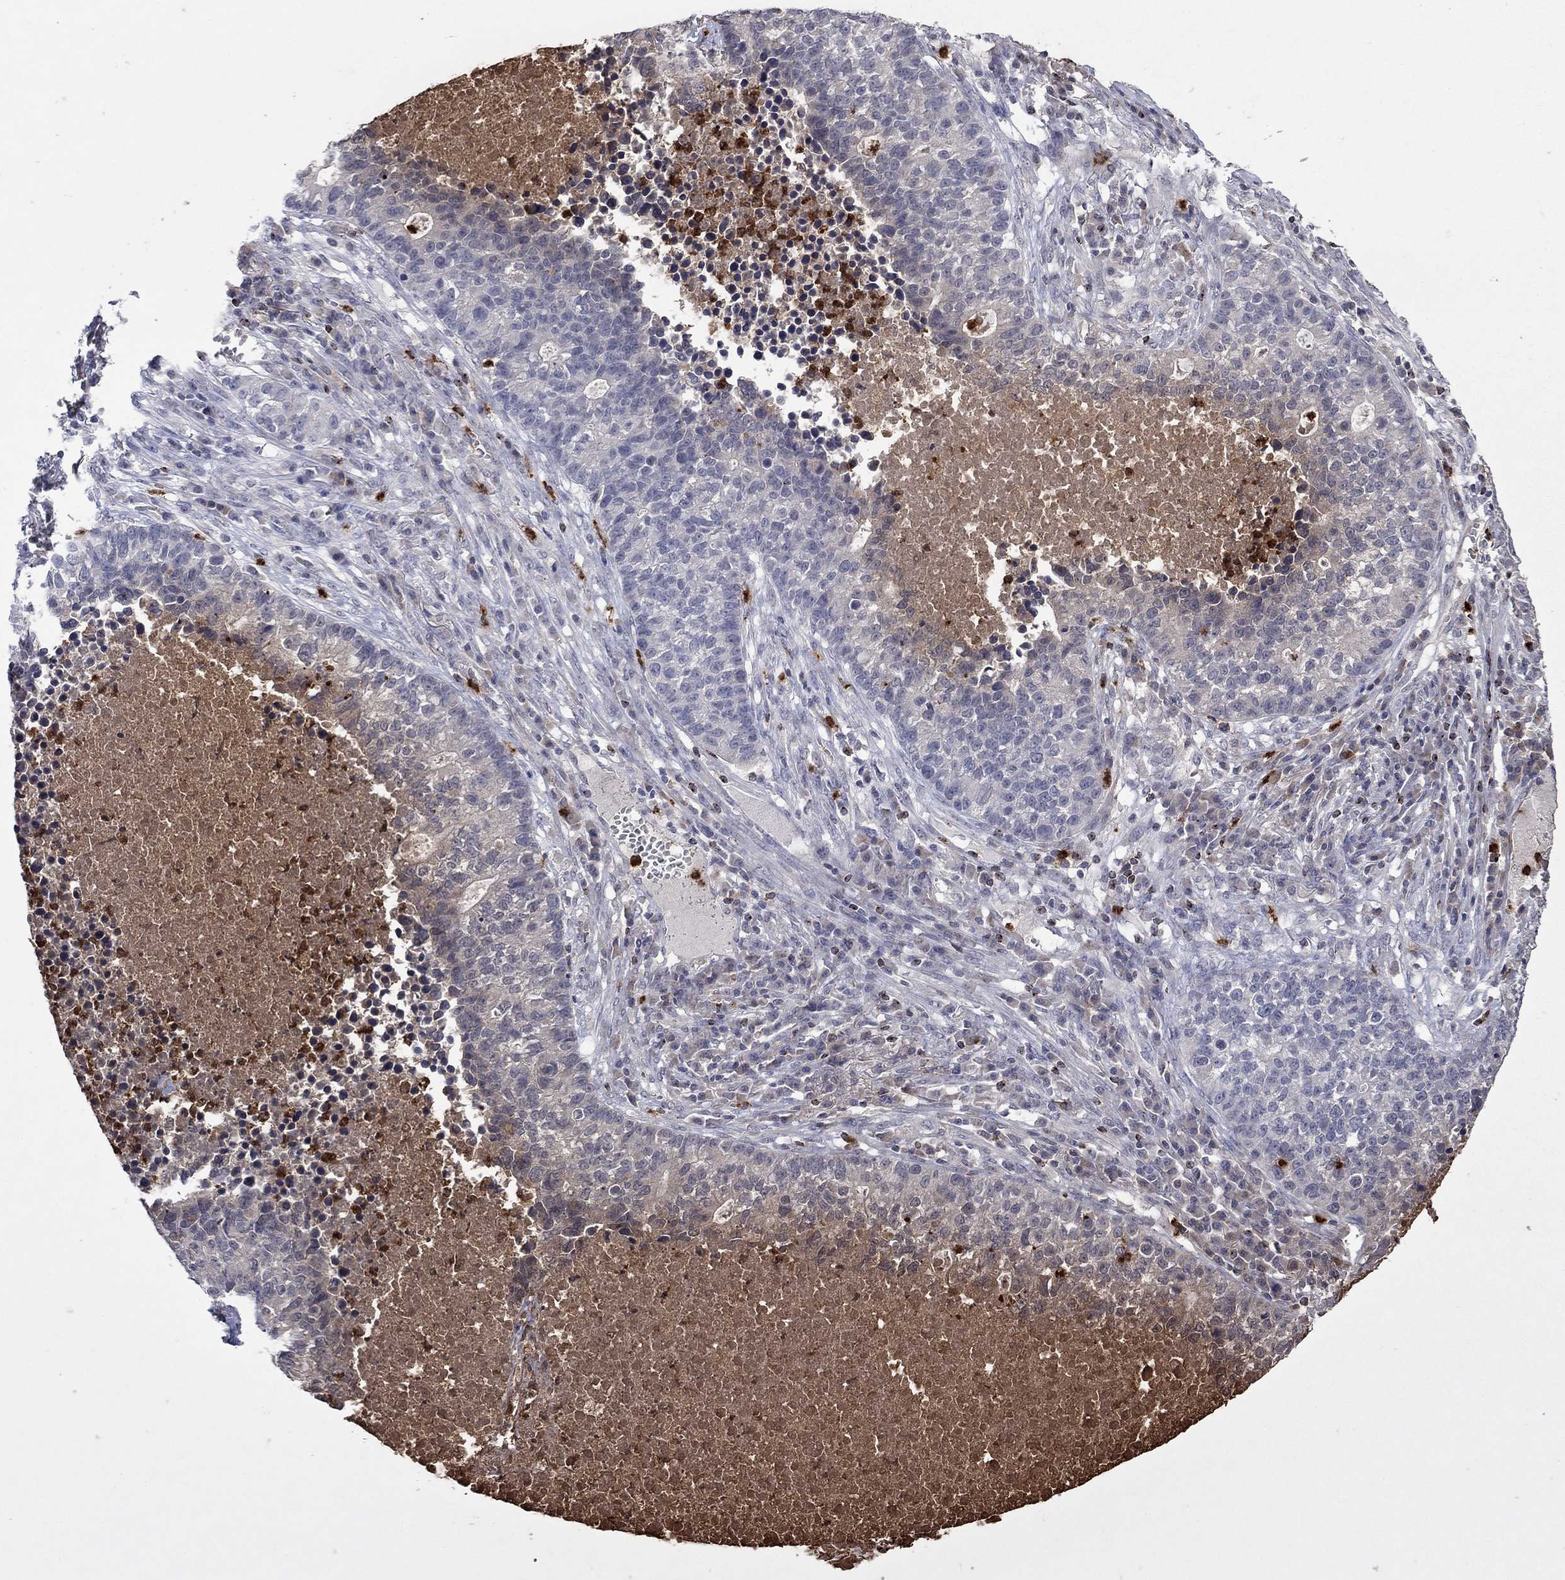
{"staining": {"intensity": "negative", "quantity": "none", "location": "none"}, "tissue": "lung cancer", "cell_type": "Tumor cells", "image_type": "cancer", "snomed": [{"axis": "morphology", "description": "Adenocarcinoma, NOS"}, {"axis": "topography", "description": "Lung"}], "caption": "Immunohistochemistry (IHC) image of neoplastic tissue: lung cancer stained with DAB (3,3'-diaminobenzidine) shows no significant protein staining in tumor cells. (Brightfield microscopy of DAB IHC at high magnification).", "gene": "CCL5", "patient": {"sex": "male", "age": 57}}